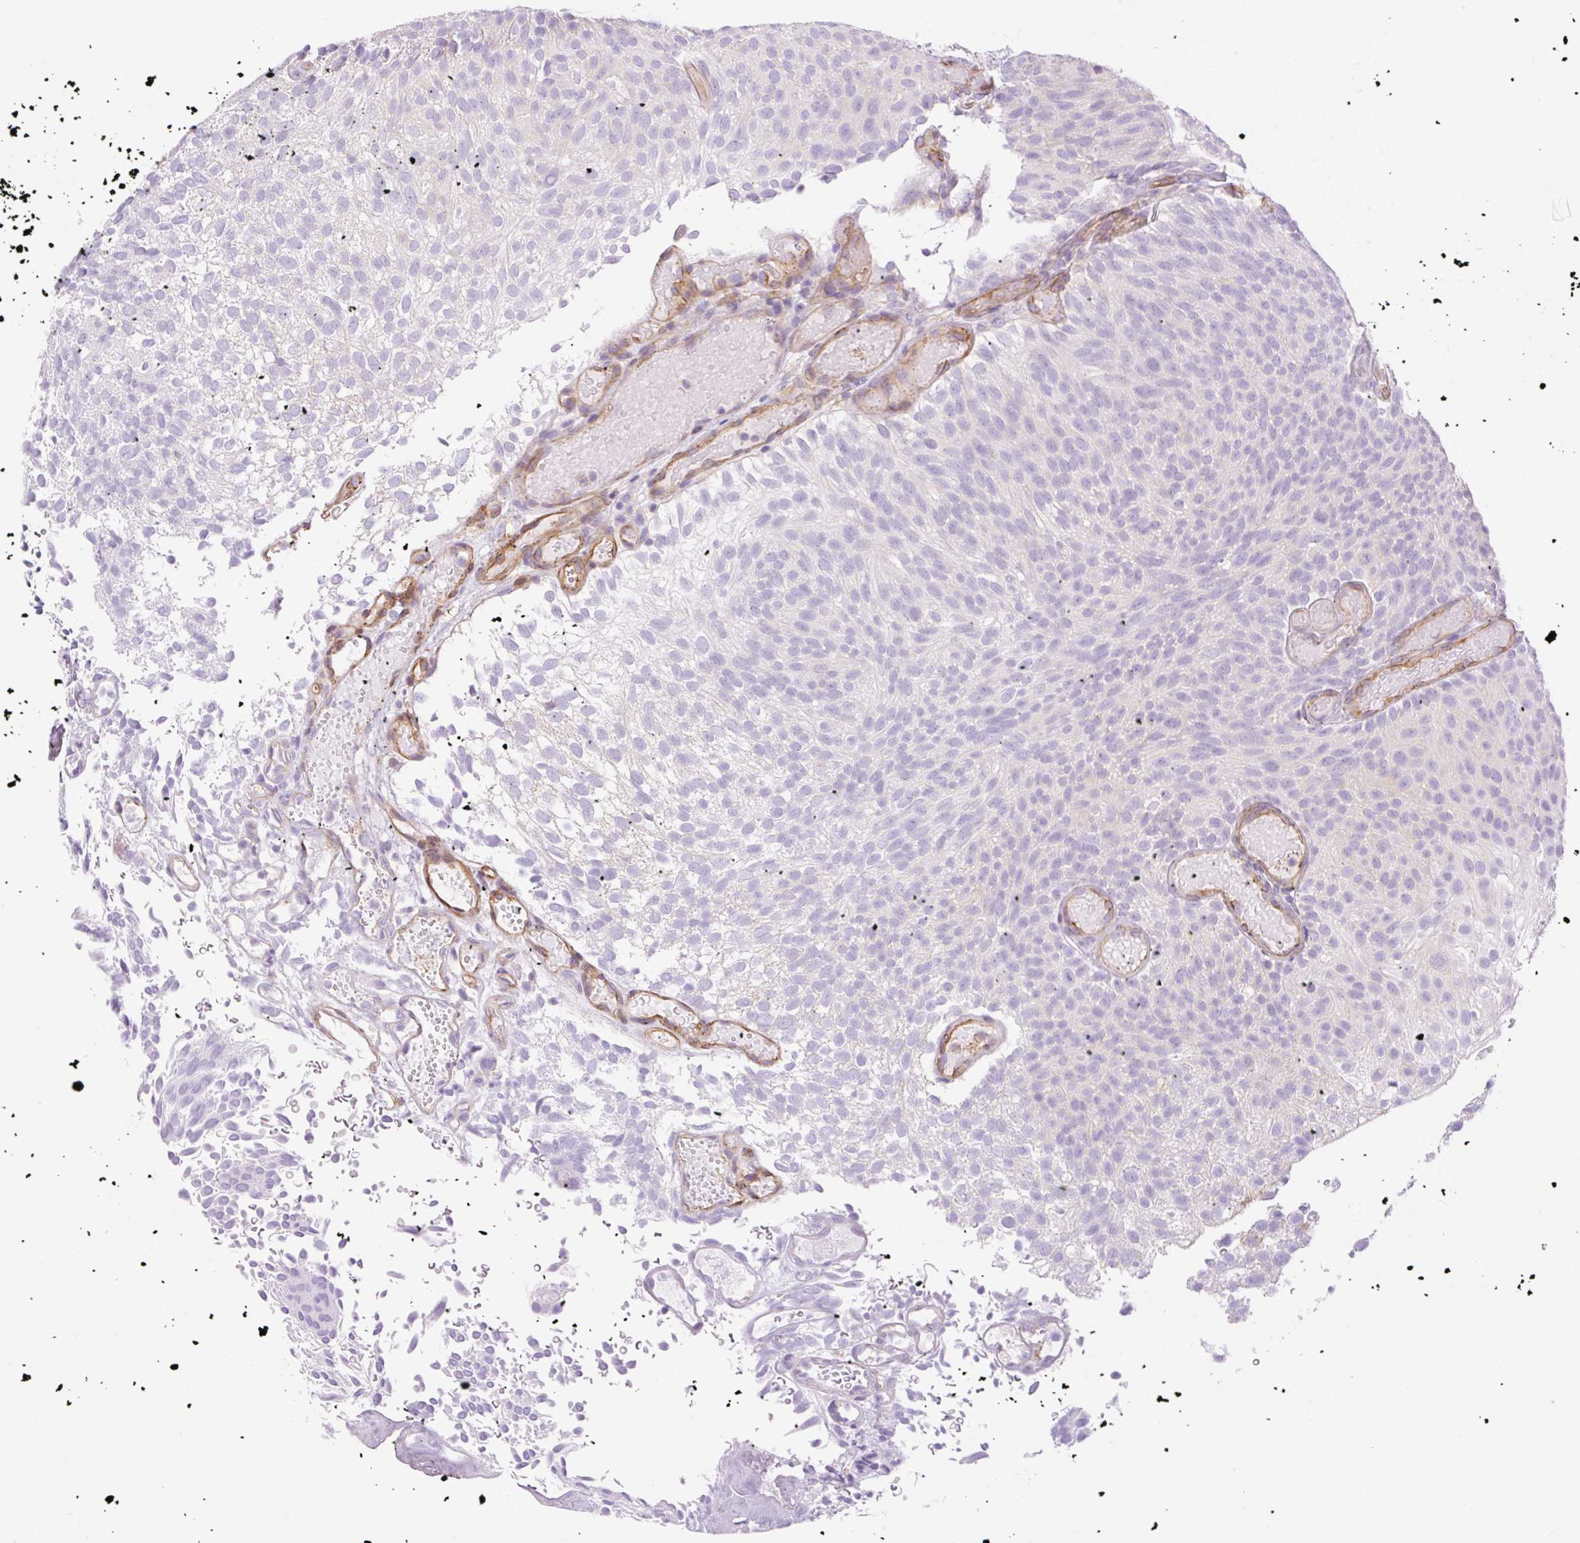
{"staining": {"intensity": "negative", "quantity": "none", "location": "none"}, "tissue": "urothelial cancer", "cell_type": "Tumor cells", "image_type": "cancer", "snomed": [{"axis": "morphology", "description": "Urothelial carcinoma, Low grade"}, {"axis": "topography", "description": "Urinary bladder"}], "caption": "Urothelial carcinoma (low-grade) stained for a protein using IHC demonstrates no staining tumor cells.", "gene": "EHD3", "patient": {"sex": "male", "age": 78}}